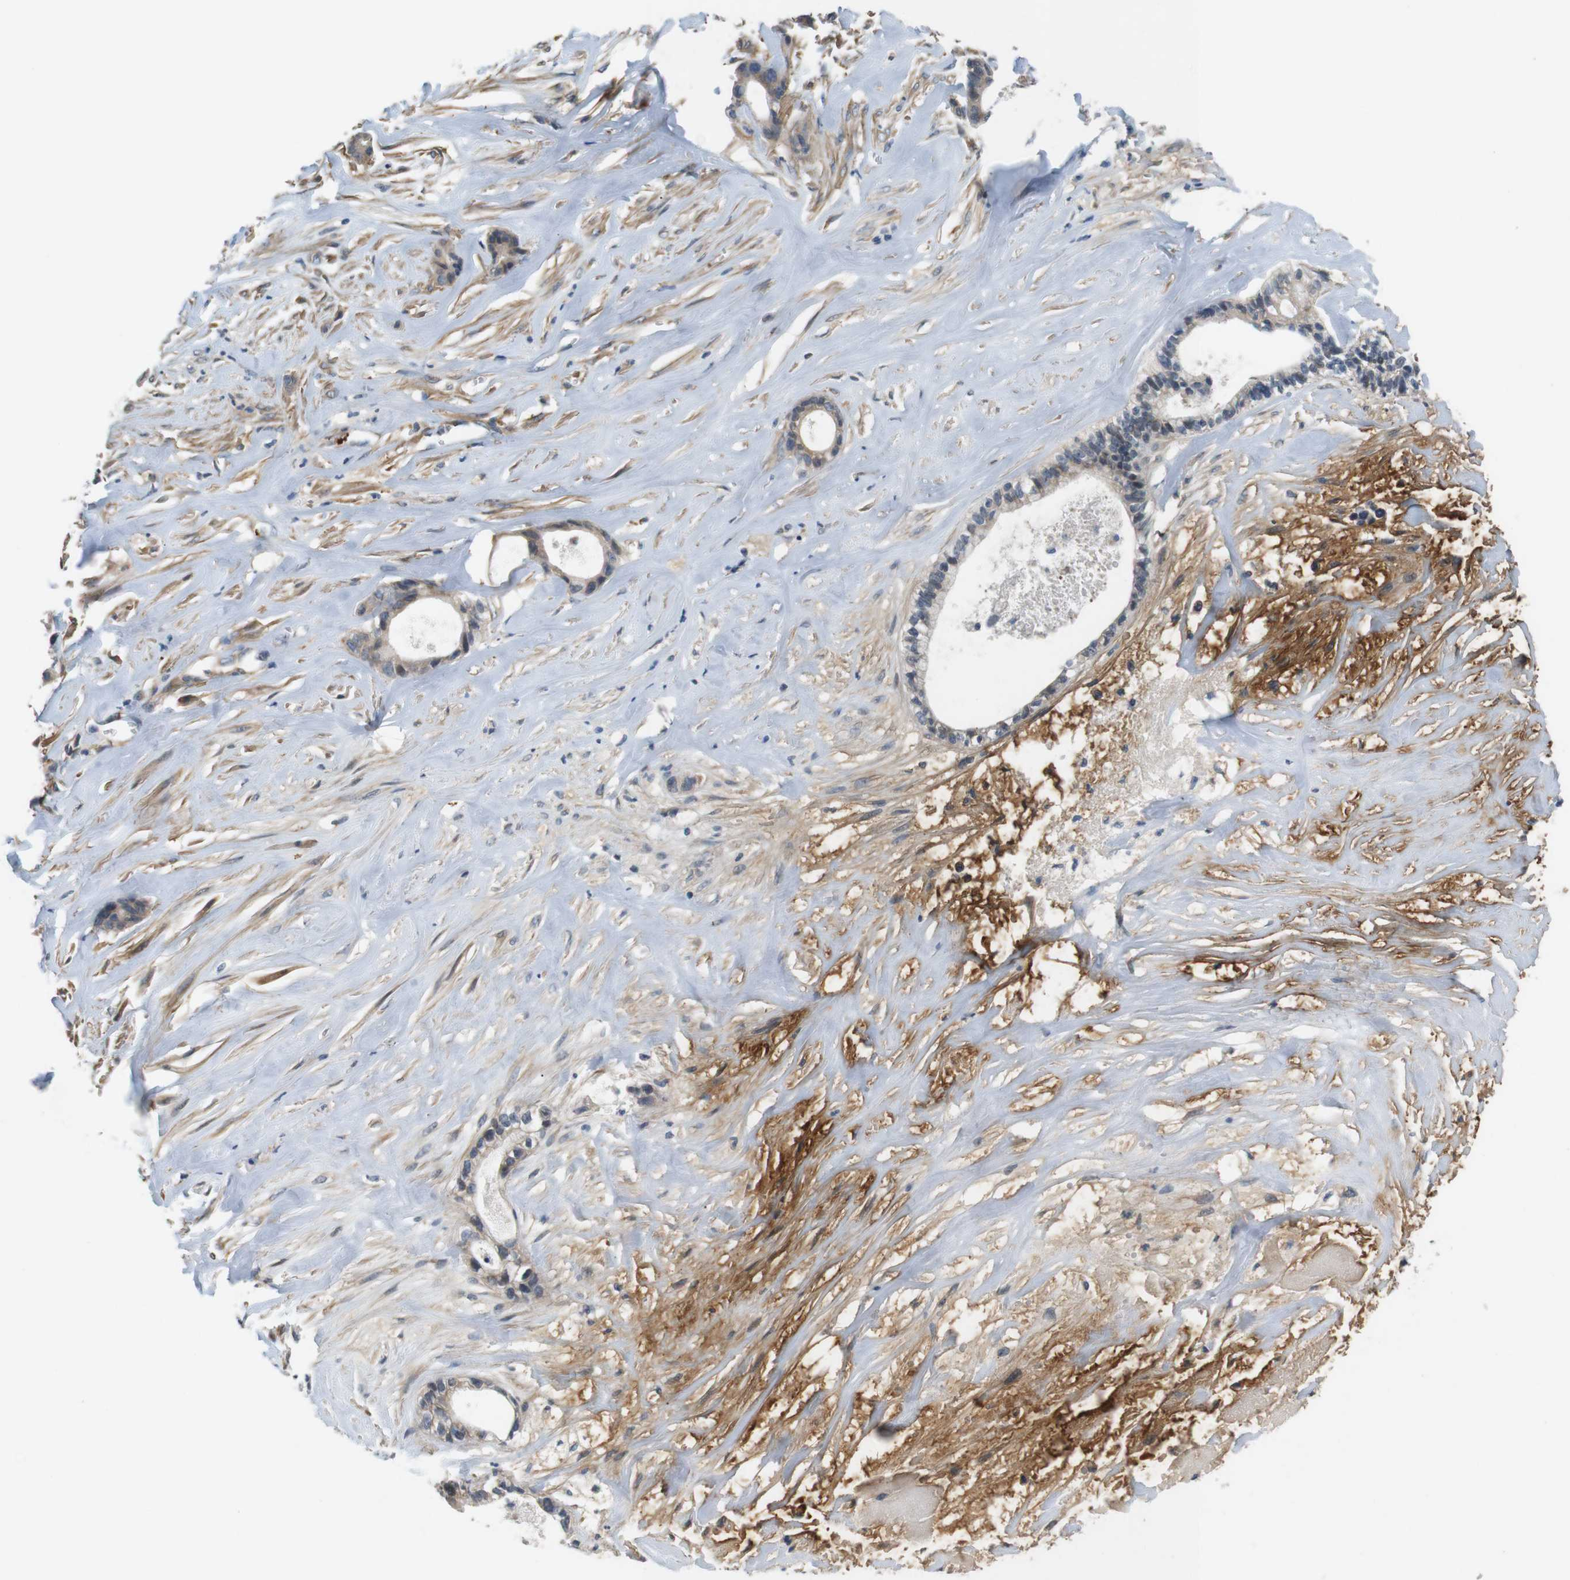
{"staining": {"intensity": "moderate", "quantity": ">75%", "location": "cytoplasmic/membranous"}, "tissue": "liver cancer", "cell_type": "Tumor cells", "image_type": "cancer", "snomed": [{"axis": "morphology", "description": "Cholangiocarcinoma"}, {"axis": "topography", "description": "Liver"}], "caption": "Immunohistochemical staining of liver cholangiocarcinoma shows medium levels of moderate cytoplasmic/membranous staining in approximately >75% of tumor cells.", "gene": "BVES", "patient": {"sex": "female", "age": 55}}